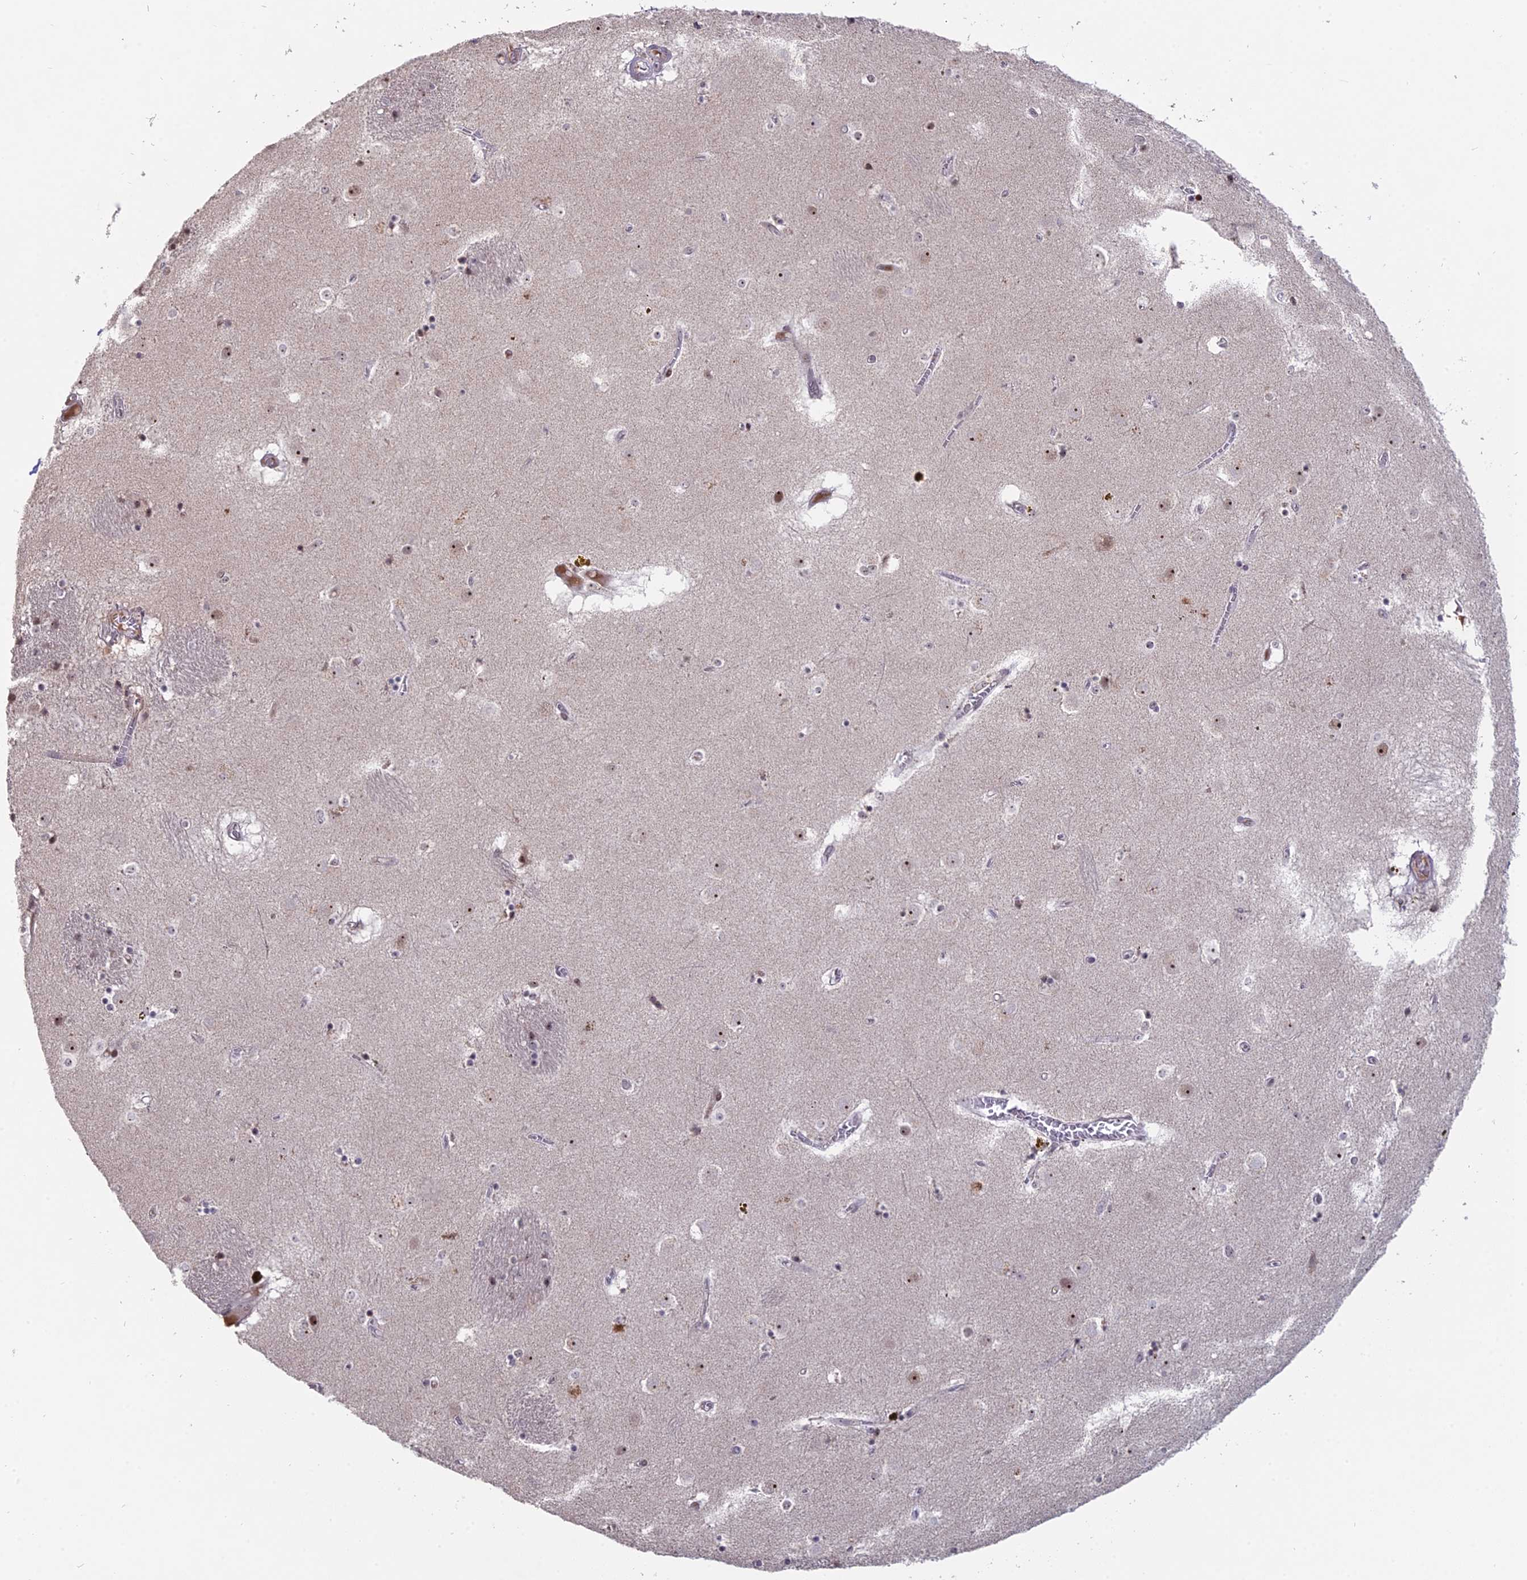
{"staining": {"intensity": "weak", "quantity": "<25%", "location": "nuclear"}, "tissue": "caudate", "cell_type": "Glial cells", "image_type": "normal", "snomed": [{"axis": "morphology", "description": "Normal tissue, NOS"}, {"axis": "topography", "description": "Lateral ventricle wall"}], "caption": "Immunohistochemical staining of unremarkable human caudate shows no significant expression in glial cells.", "gene": "FAM131A", "patient": {"sex": "male", "age": 70}}